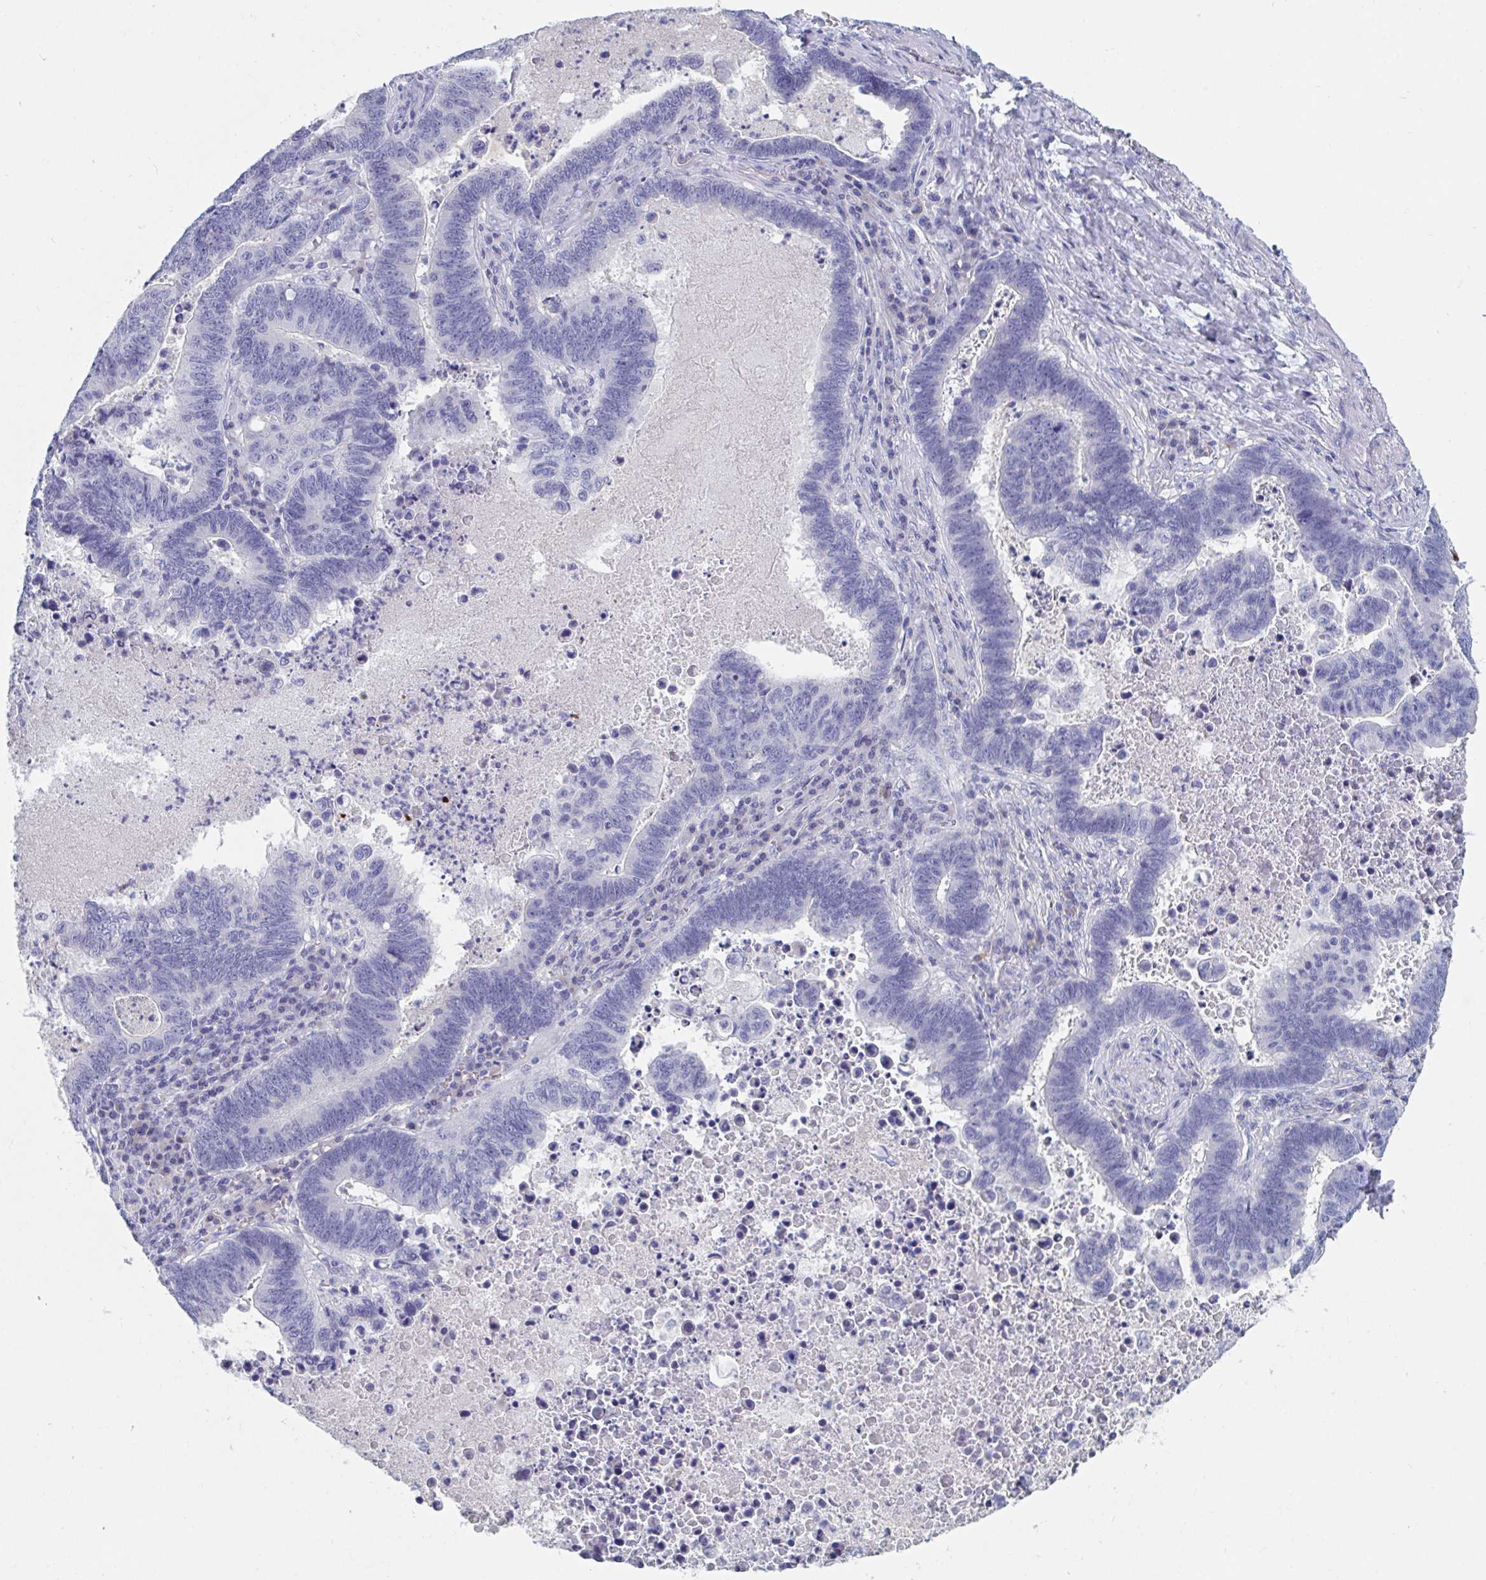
{"staining": {"intensity": "negative", "quantity": "none", "location": "none"}, "tissue": "lung cancer", "cell_type": "Tumor cells", "image_type": "cancer", "snomed": [{"axis": "morphology", "description": "Aneuploidy"}, {"axis": "morphology", "description": "Adenocarcinoma, NOS"}, {"axis": "morphology", "description": "Adenocarcinoma primary or metastatic"}, {"axis": "topography", "description": "Lung"}], "caption": "The histopathology image demonstrates no significant expression in tumor cells of lung adenocarcinoma primary or metastatic. Nuclei are stained in blue.", "gene": "DPEP3", "patient": {"sex": "female", "age": 75}}